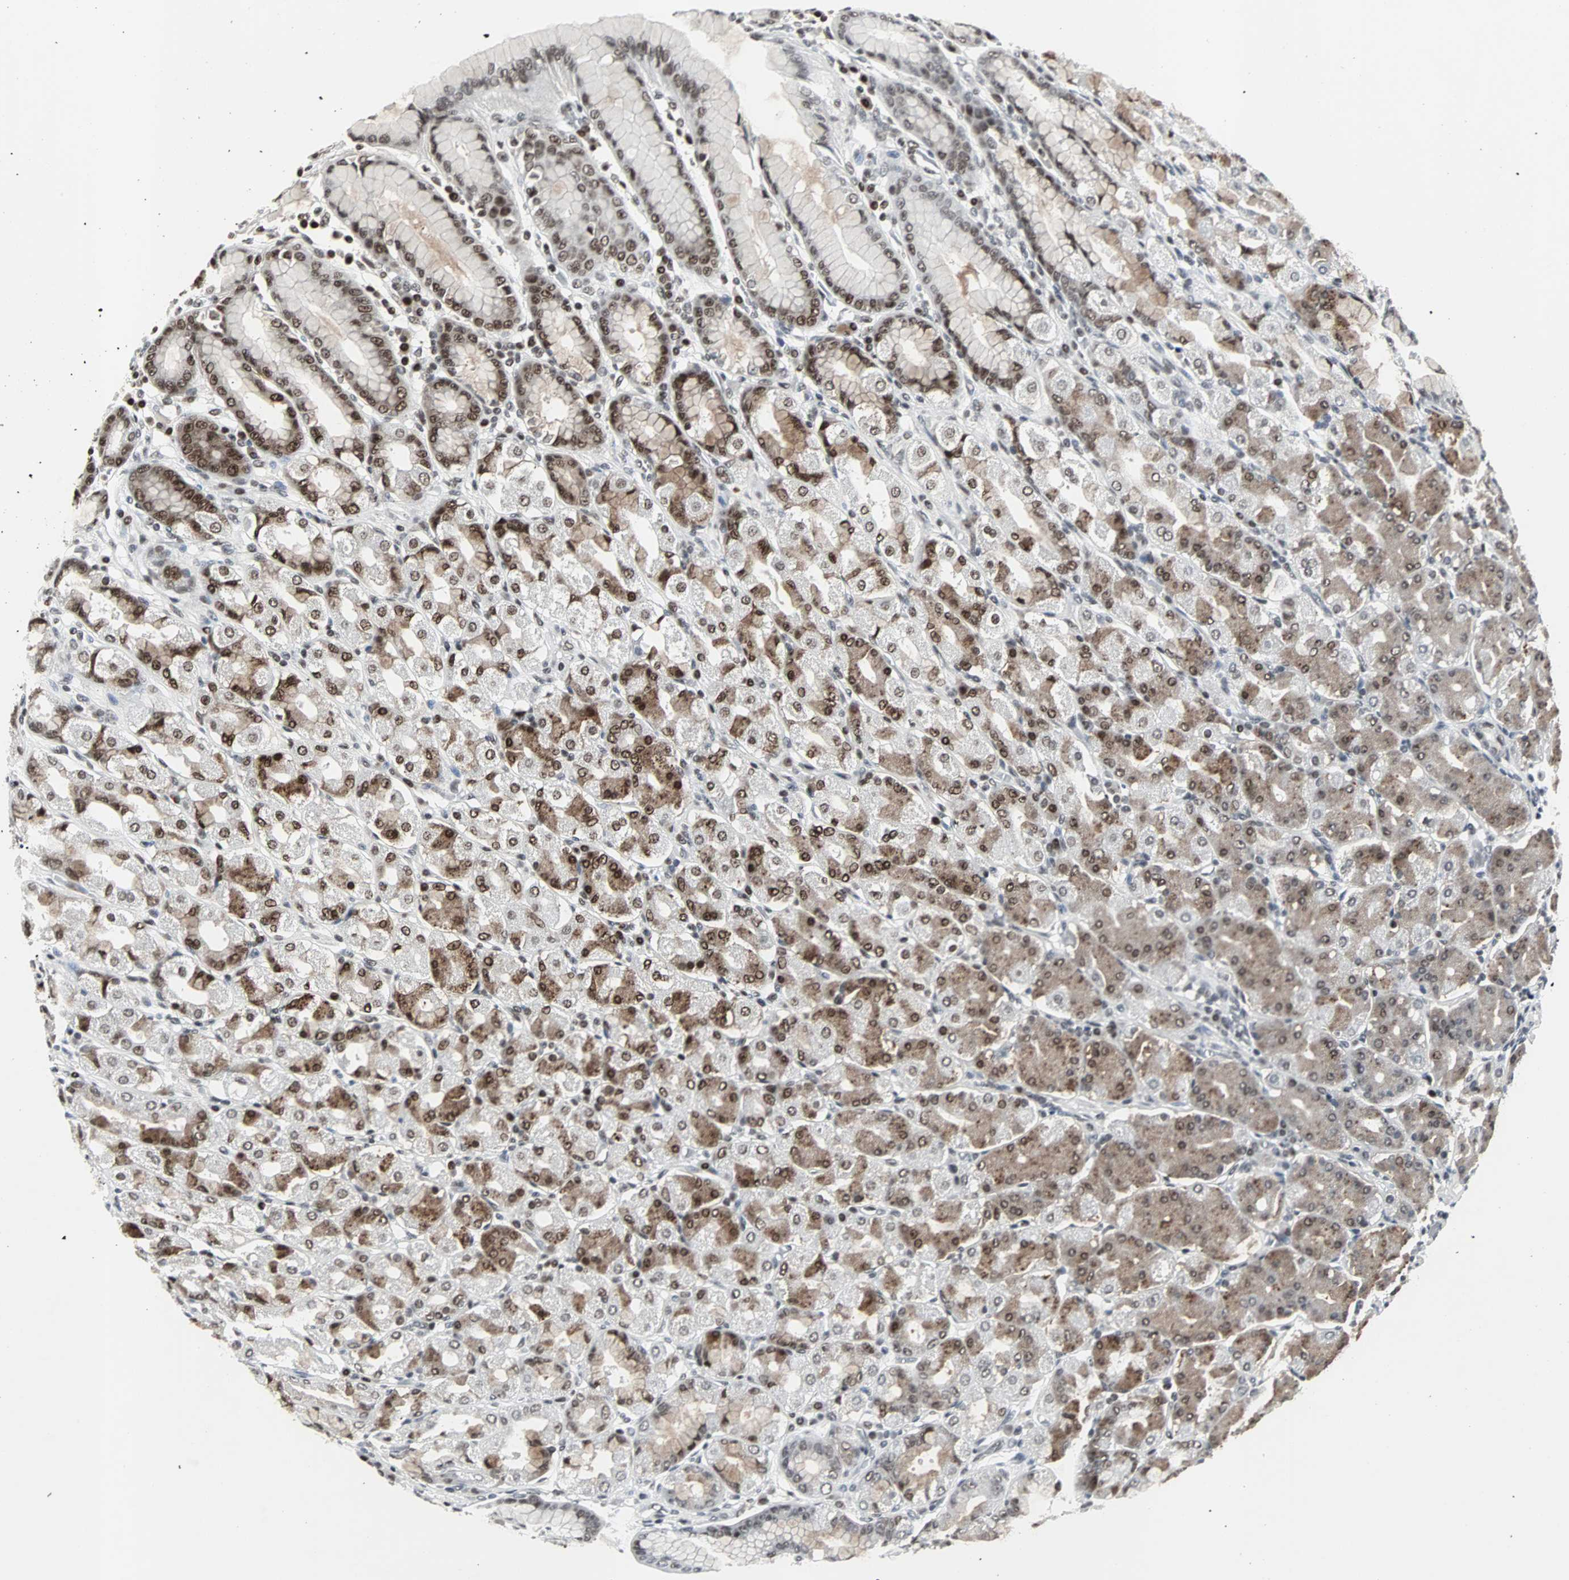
{"staining": {"intensity": "strong", "quantity": ">75%", "location": "cytoplasmic/membranous,nuclear"}, "tissue": "stomach", "cell_type": "Glandular cells", "image_type": "normal", "snomed": [{"axis": "morphology", "description": "Normal tissue, NOS"}, {"axis": "topography", "description": "Stomach, upper"}], "caption": "Immunohistochemistry (DAB) staining of unremarkable stomach reveals strong cytoplasmic/membranous,nuclear protein expression in about >75% of glandular cells. Using DAB (brown) and hematoxylin (blue) stains, captured at high magnification using brightfield microscopy.", "gene": "PNKP", "patient": {"sex": "male", "age": 68}}